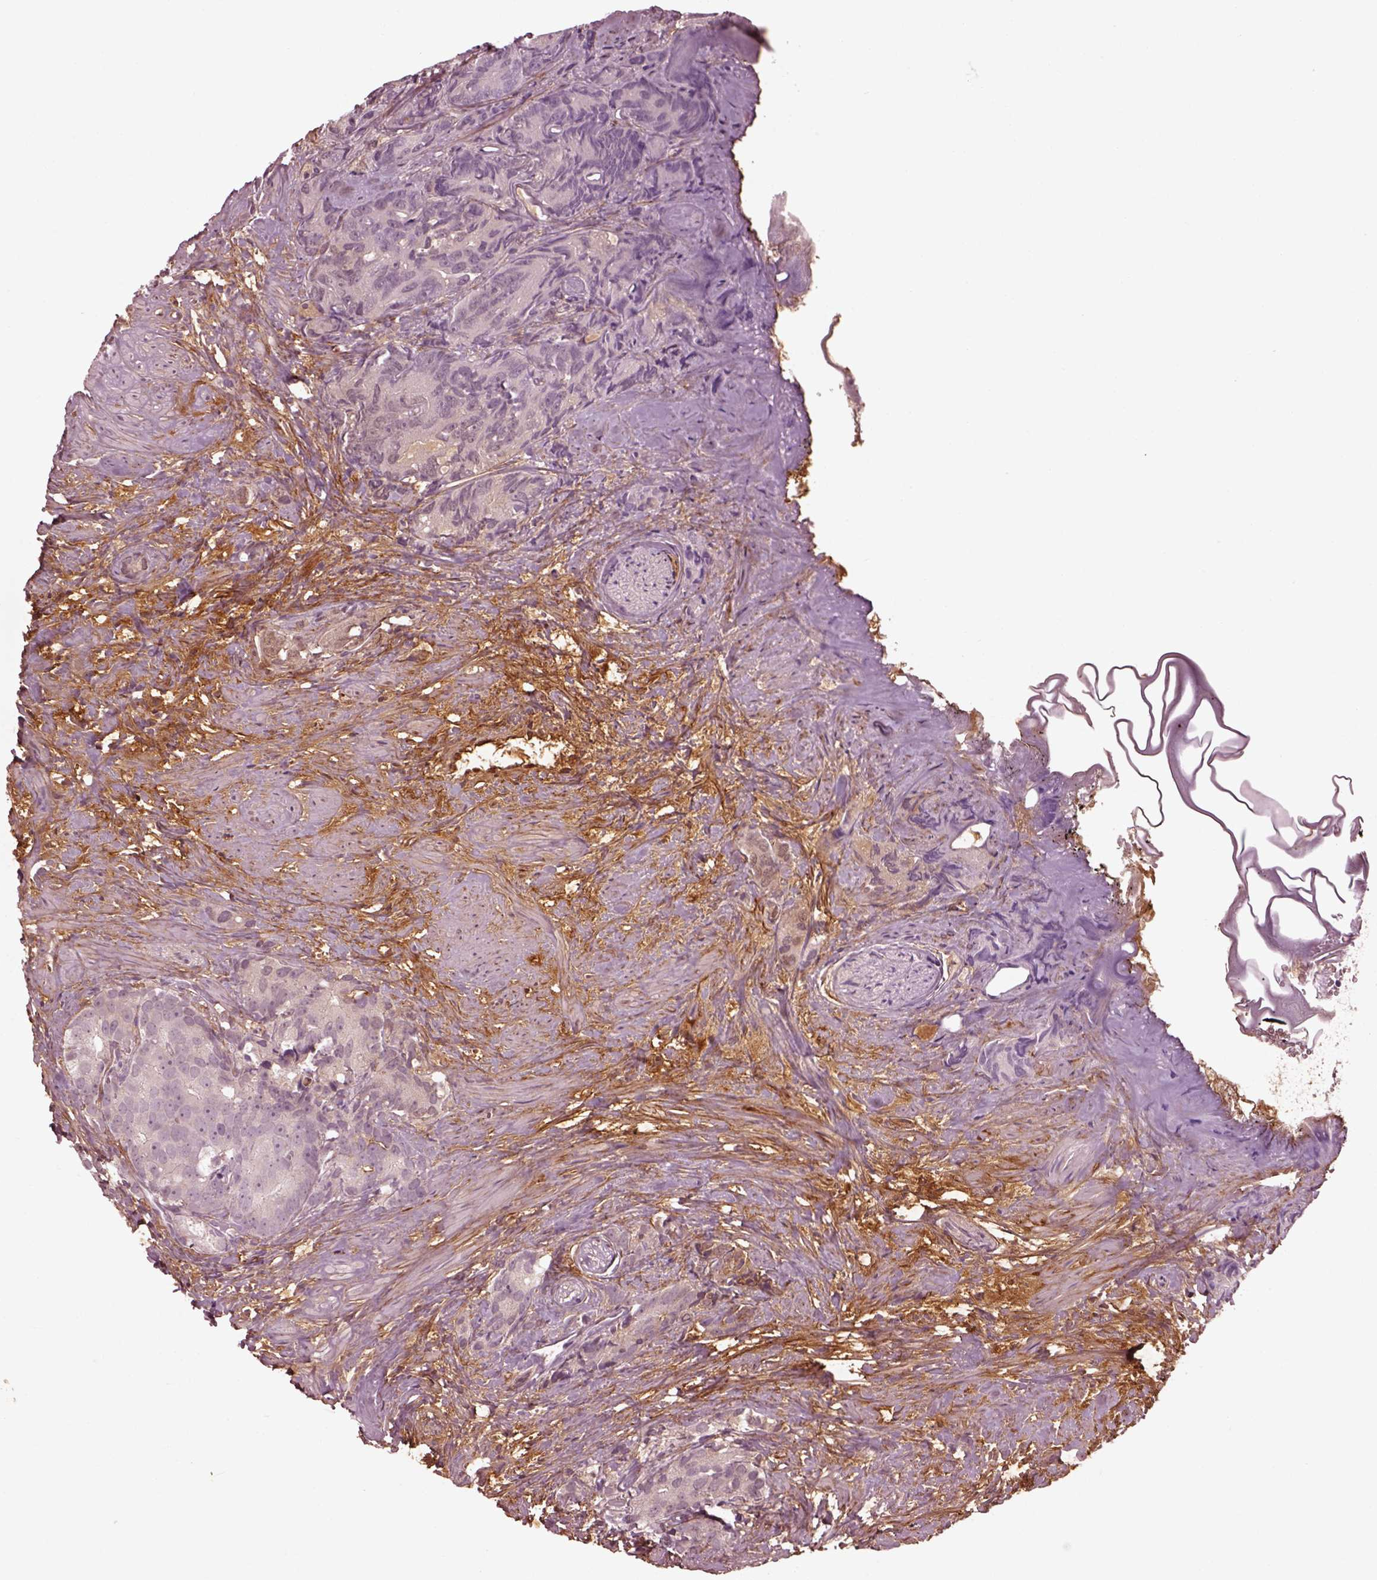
{"staining": {"intensity": "negative", "quantity": "none", "location": "none"}, "tissue": "prostate cancer", "cell_type": "Tumor cells", "image_type": "cancer", "snomed": [{"axis": "morphology", "description": "Adenocarcinoma, High grade"}, {"axis": "topography", "description": "Prostate"}], "caption": "The histopathology image reveals no significant positivity in tumor cells of adenocarcinoma (high-grade) (prostate). (Brightfield microscopy of DAB (3,3'-diaminobenzidine) immunohistochemistry (IHC) at high magnification).", "gene": "EFEMP1", "patient": {"sex": "male", "age": 90}}